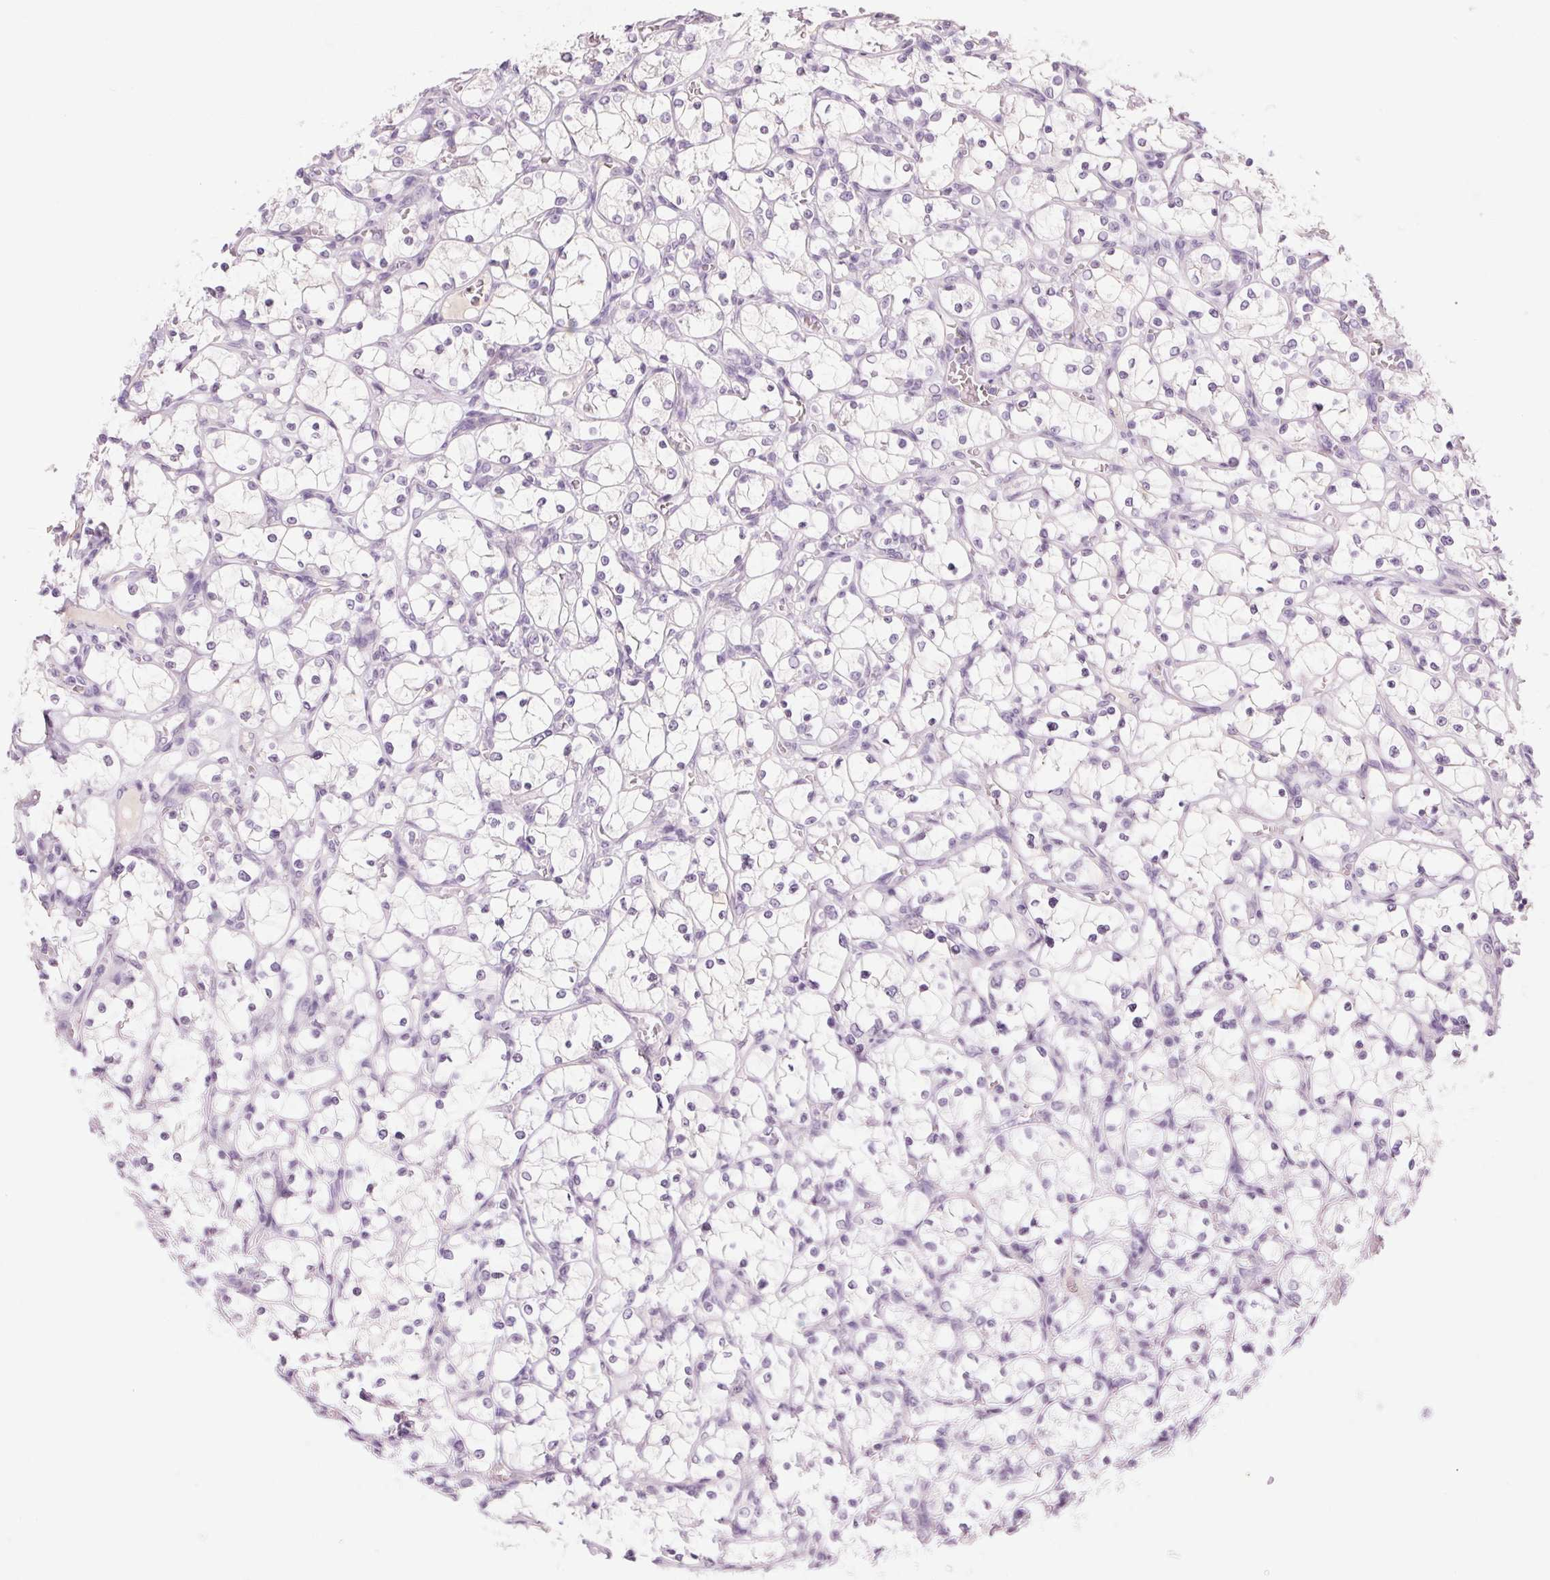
{"staining": {"intensity": "negative", "quantity": "none", "location": "none"}, "tissue": "renal cancer", "cell_type": "Tumor cells", "image_type": "cancer", "snomed": [{"axis": "morphology", "description": "Adenocarcinoma, NOS"}, {"axis": "topography", "description": "Kidney"}], "caption": "Renal adenocarcinoma was stained to show a protein in brown. There is no significant positivity in tumor cells. (DAB immunohistochemistry, high magnification).", "gene": "RPTN", "patient": {"sex": "female", "age": 69}}